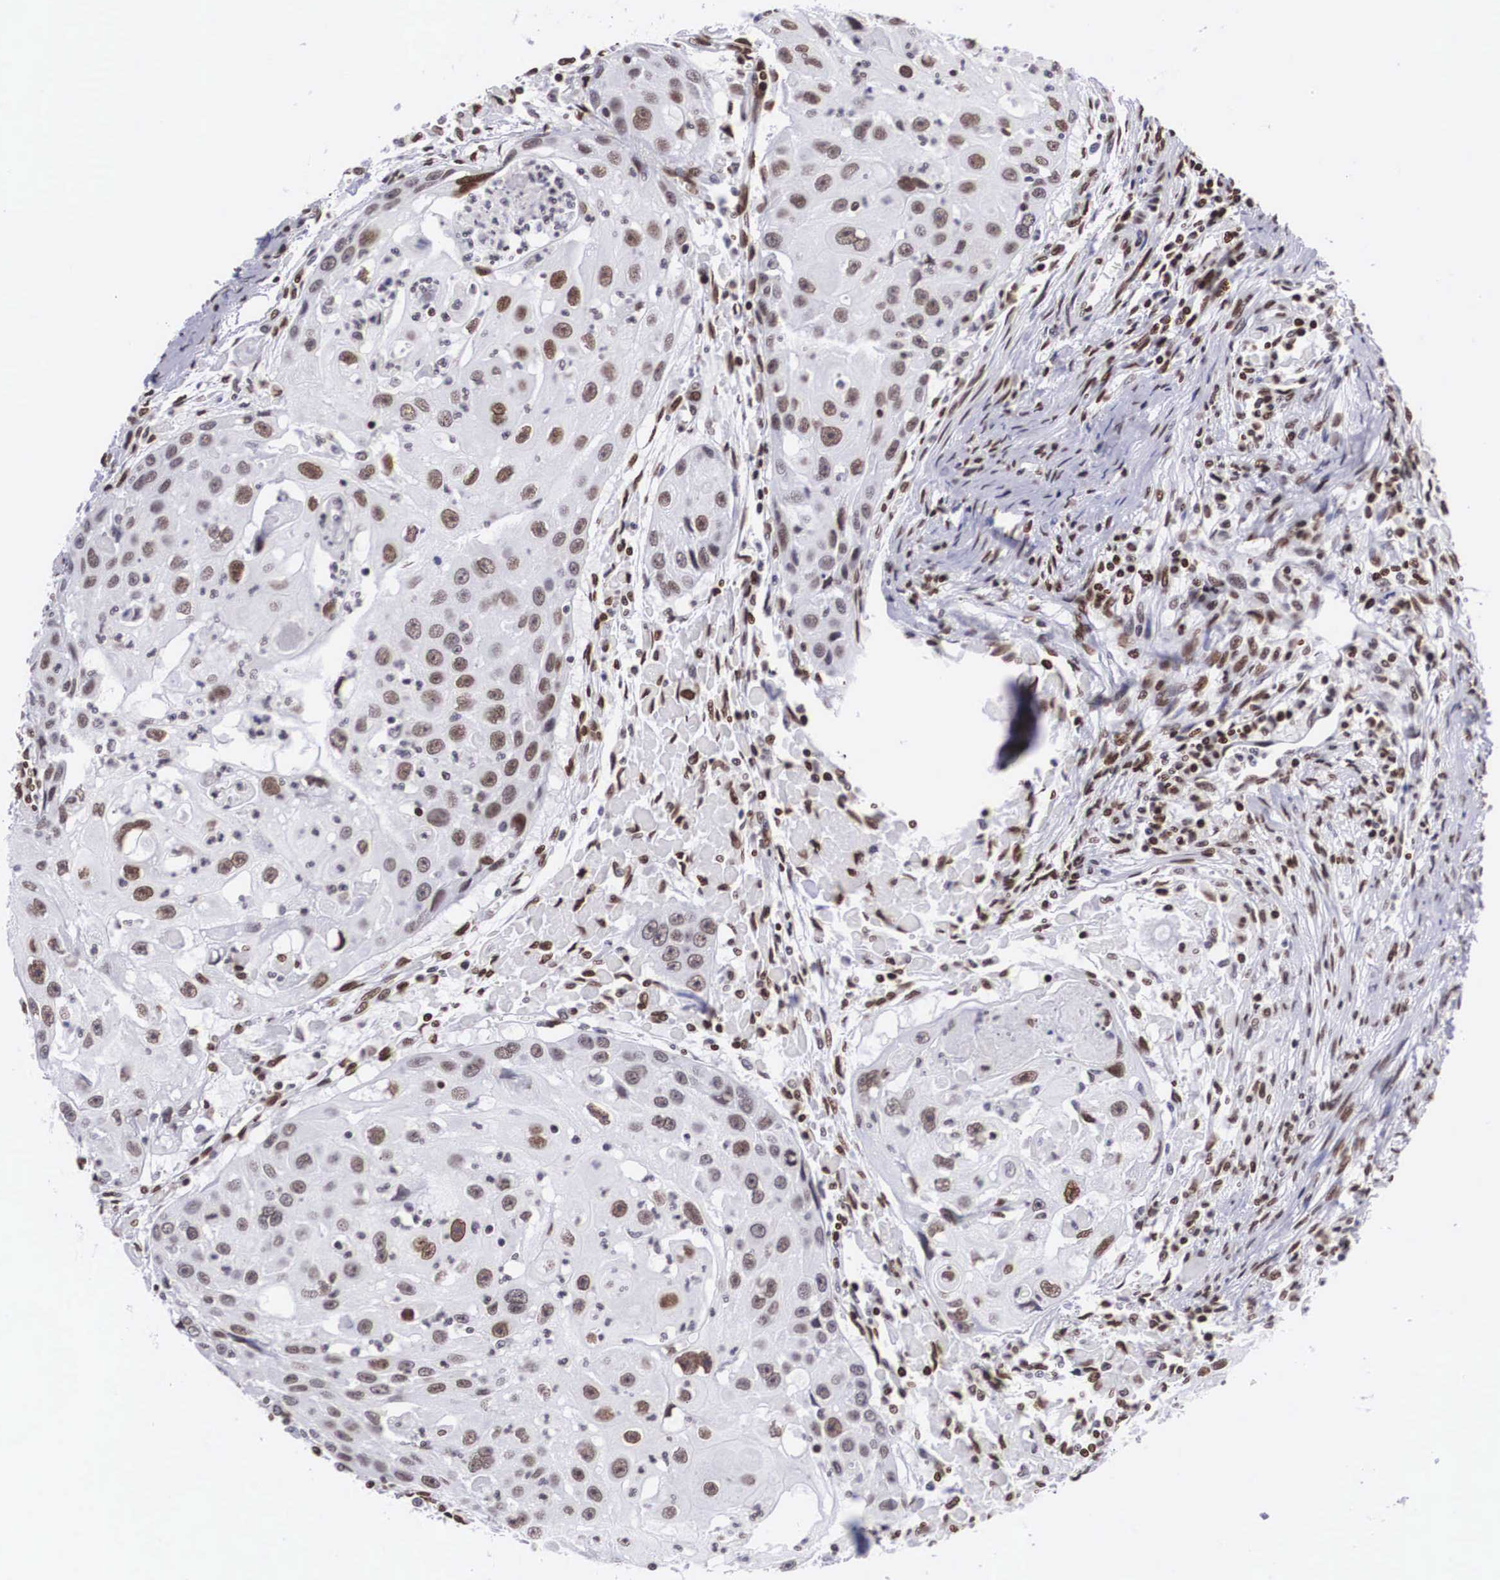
{"staining": {"intensity": "moderate", "quantity": ">75%", "location": "nuclear"}, "tissue": "head and neck cancer", "cell_type": "Tumor cells", "image_type": "cancer", "snomed": [{"axis": "morphology", "description": "Squamous cell carcinoma, NOS"}, {"axis": "topography", "description": "Head-Neck"}], "caption": "The photomicrograph displays a brown stain indicating the presence of a protein in the nuclear of tumor cells in head and neck squamous cell carcinoma. The staining was performed using DAB (3,3'-diaminobenzidine) to visualize the protein expression in brown, while the nuclei were stained in blue with hematoxylin (Magnification: 20x).", "gene": "MECP2", "patient": {"sex": "male", "age": 64}}